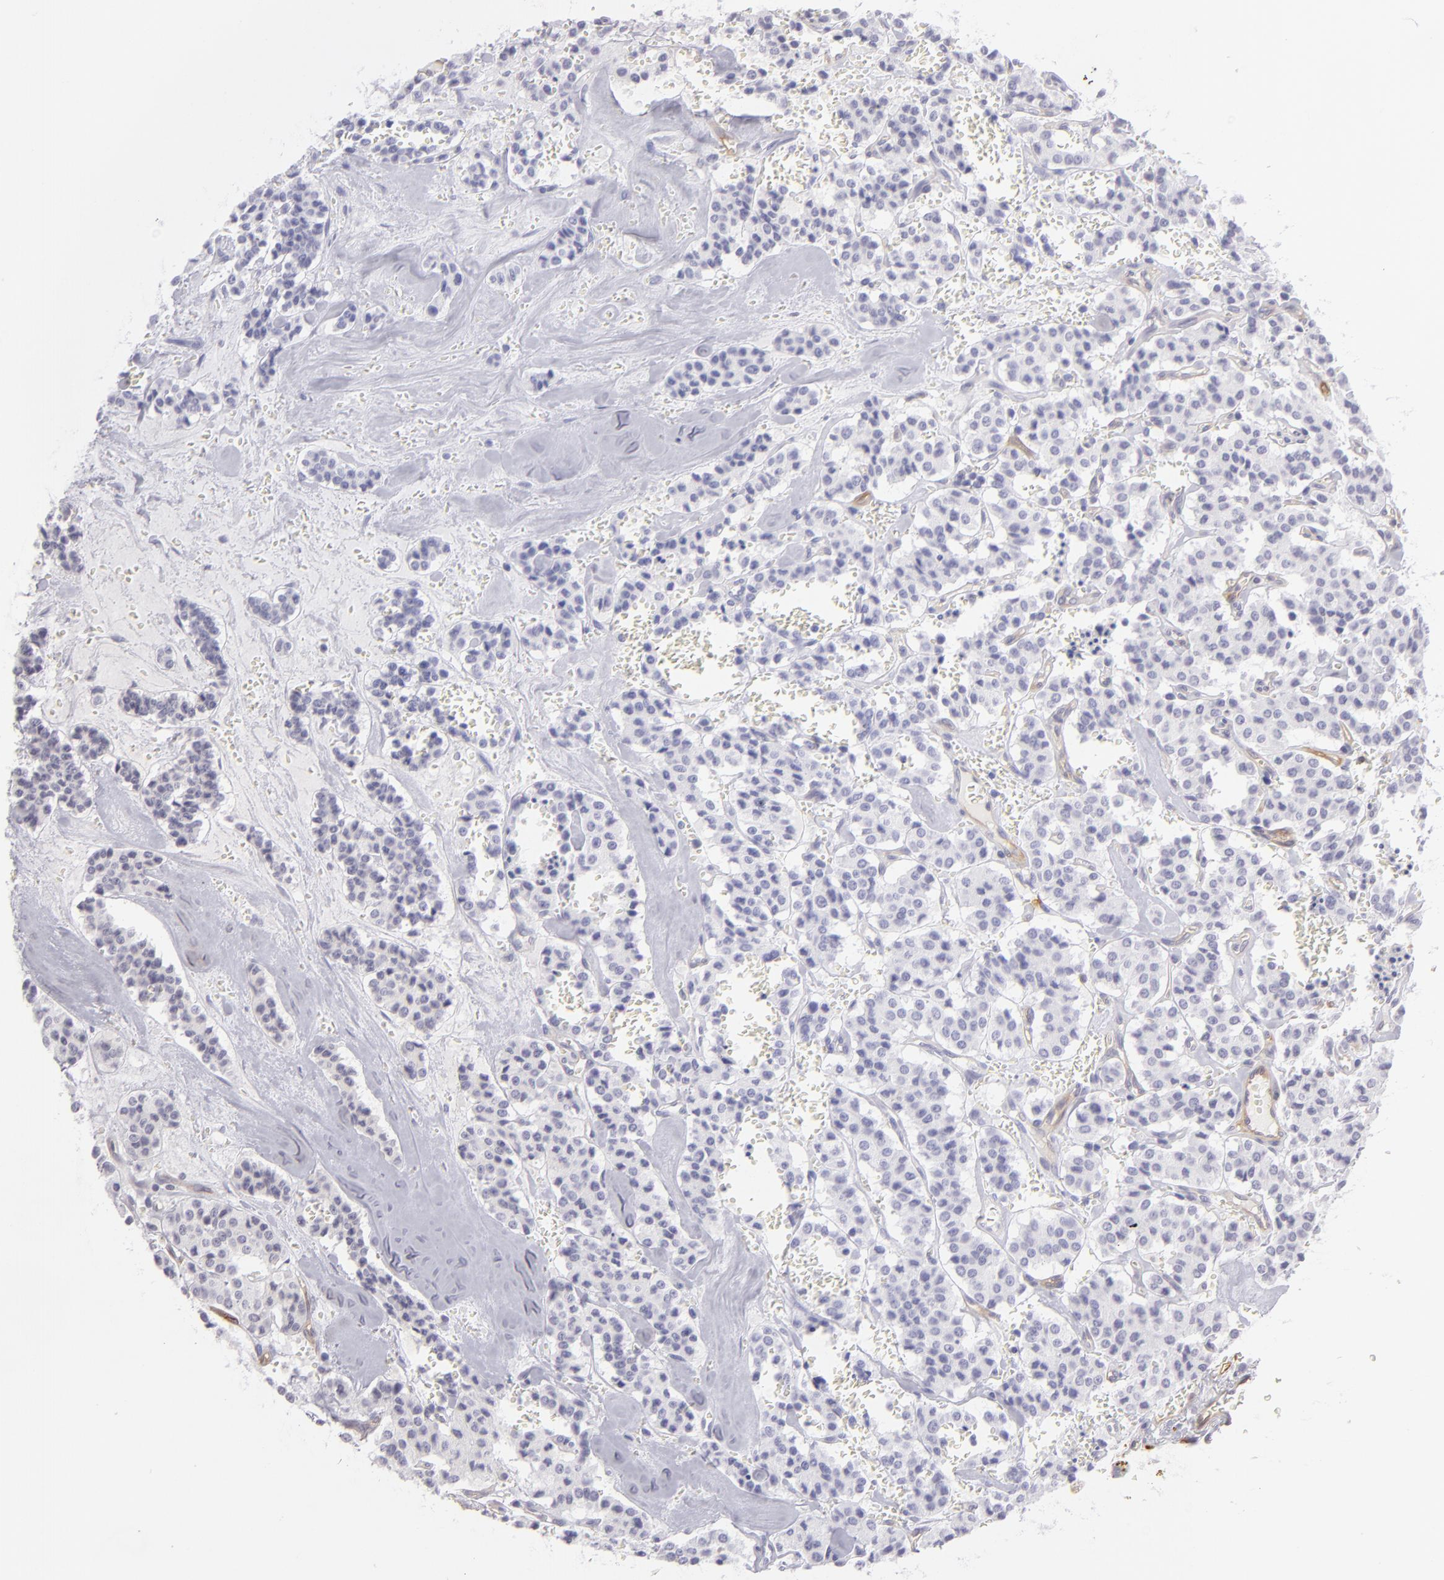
{"staining": {"intensity": "negative", "quantity": "none", "location": "none"}, "tissue": "carcinoid", "cell_type": "Tumor cells", "image_type": "cancer", "snomed": [{"axis": "morphology", "description": "Carcinoid, malignant, NOS"}, {"axis": "topography", "description": "Bronchus"}], "caption": "DAB immunohistochemical staining of human malignant carcinoid demonstrates no significant staining in tumor cells.", "gene": "THBD", "patient": {"sex": "male", "age": 55}}